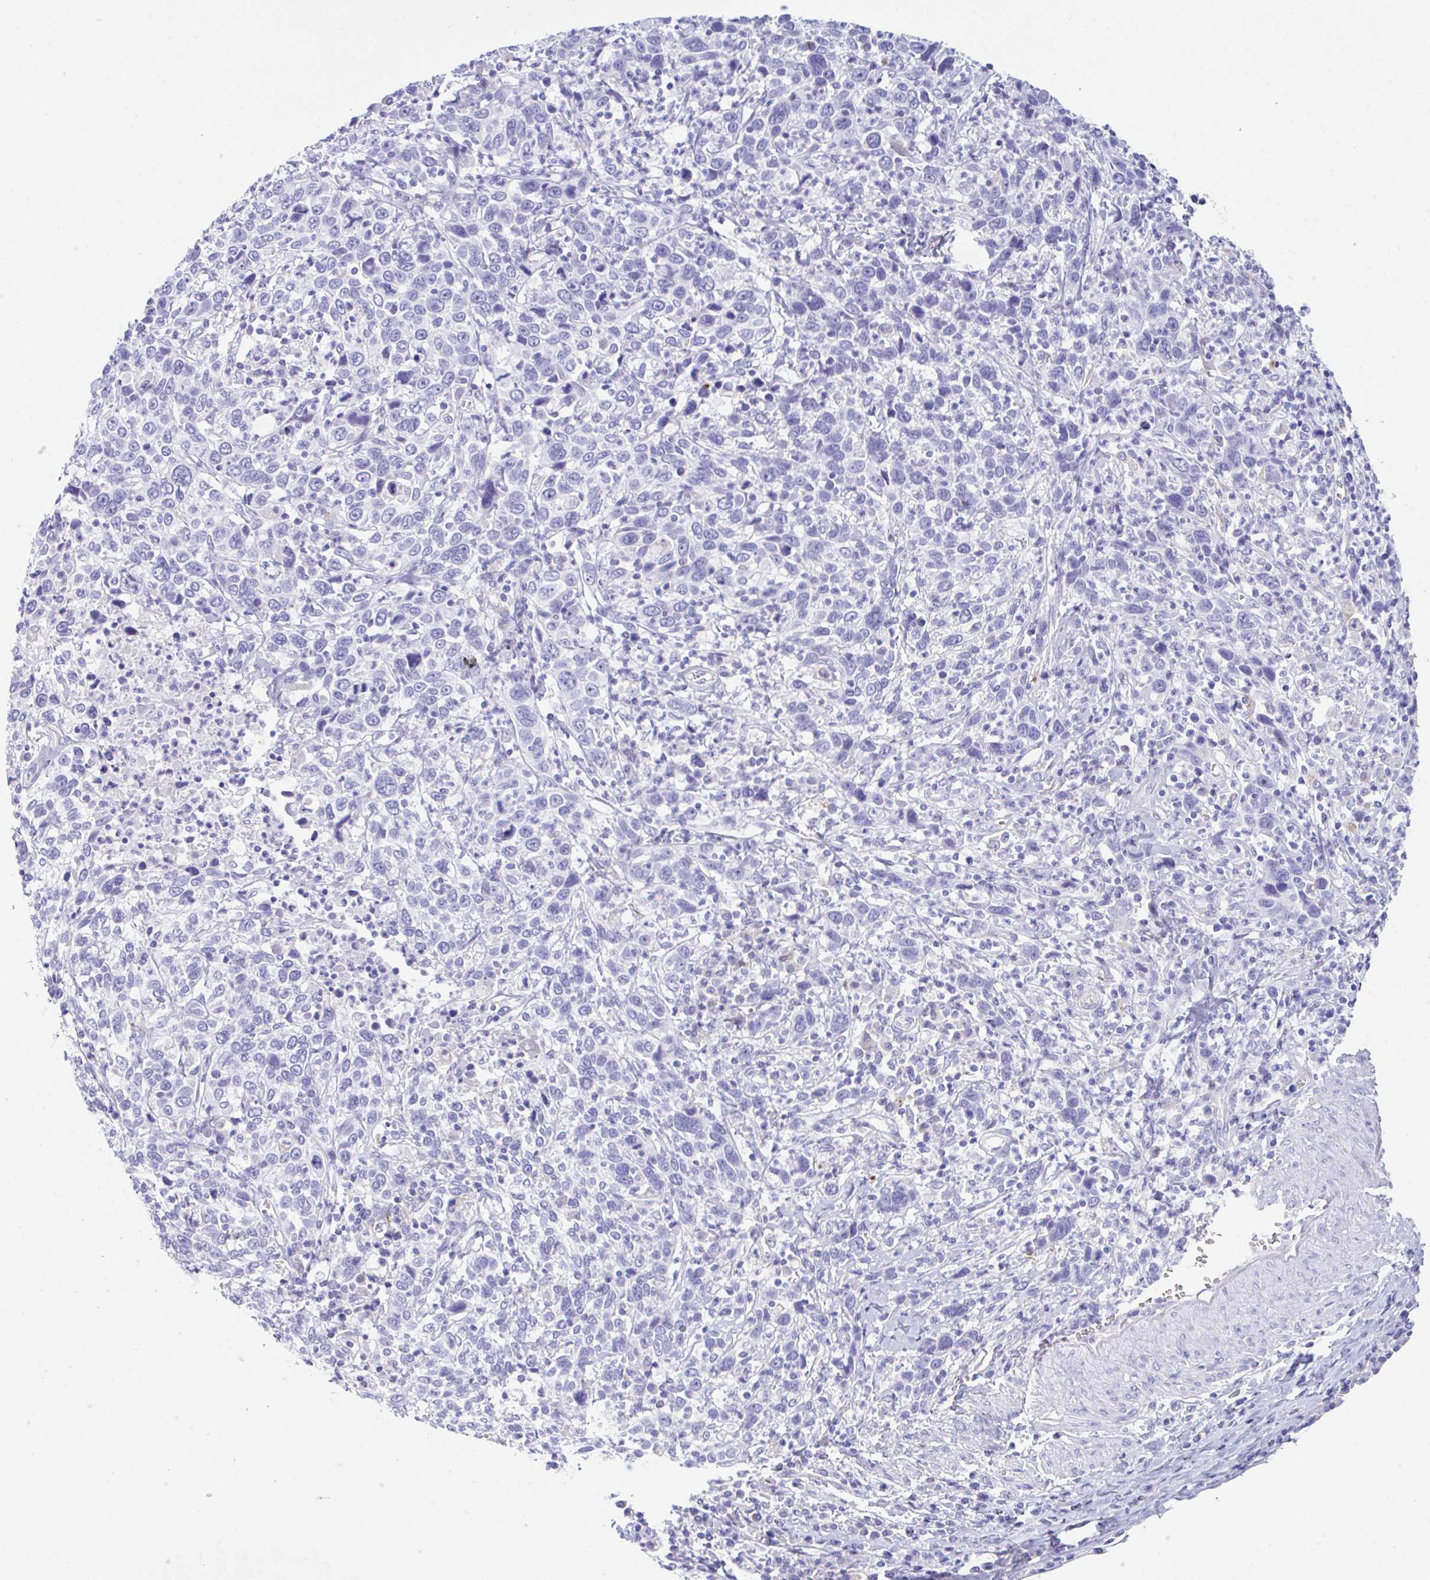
{"staining": {"intensity": "negative", "quantity": "none", "location": "none"}, "tissue": "cervical cancer", "cell_type": "Tumor cells", "image_type": "cancer", "snomed": [{"axis": "morphology", "description": "Squamous cell carcinoma, NOS"}, {"axis": "topography", "description": "Cervix"}], "caption": "A photomicrograph of human squamous cell carcinoma (cervical) is negative for staining in tumor cells.", "gene": "NDUFAF8", "patient": {"sex": "female", "age": 46}}